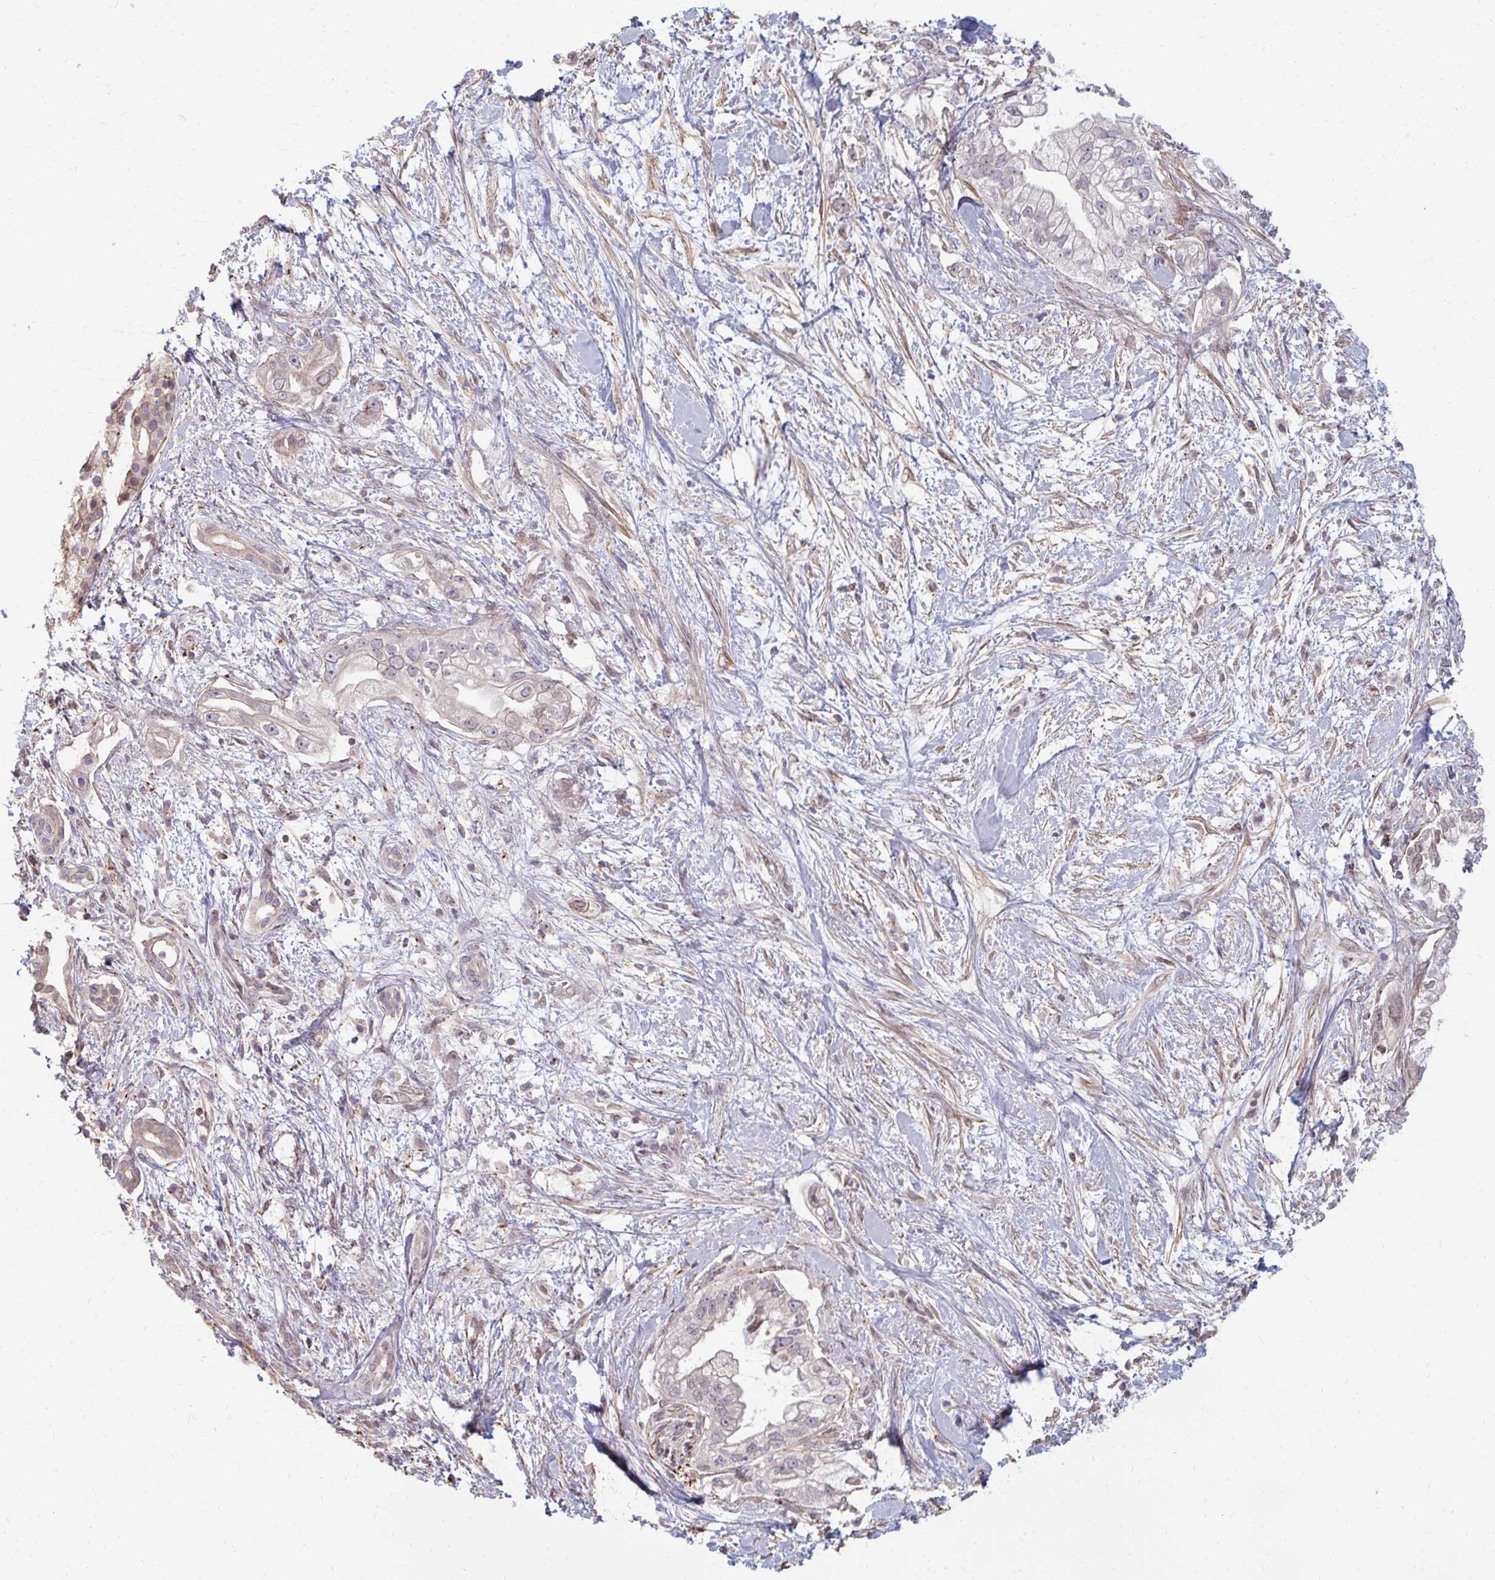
{"staining": {"intensity": "weak", "quantity": "<25%", "location": "cytoplasmic/membranous"}, "tissue": "pancreatic cancer", "cell_type": "Tumor cells", "image_type": "cancer", "snomed": [{"axis": "morphology", "description": "Adenocarcinoma, NOS"}, {"axis": "topography", "description": "Pancreas"}], "caption": "Immunohistochemical staining of human pancreatic cancer exhibits no significant positivity in tumor cells.", "gene": "GPC5", "patient": {"sex": "male", "age": 70}}